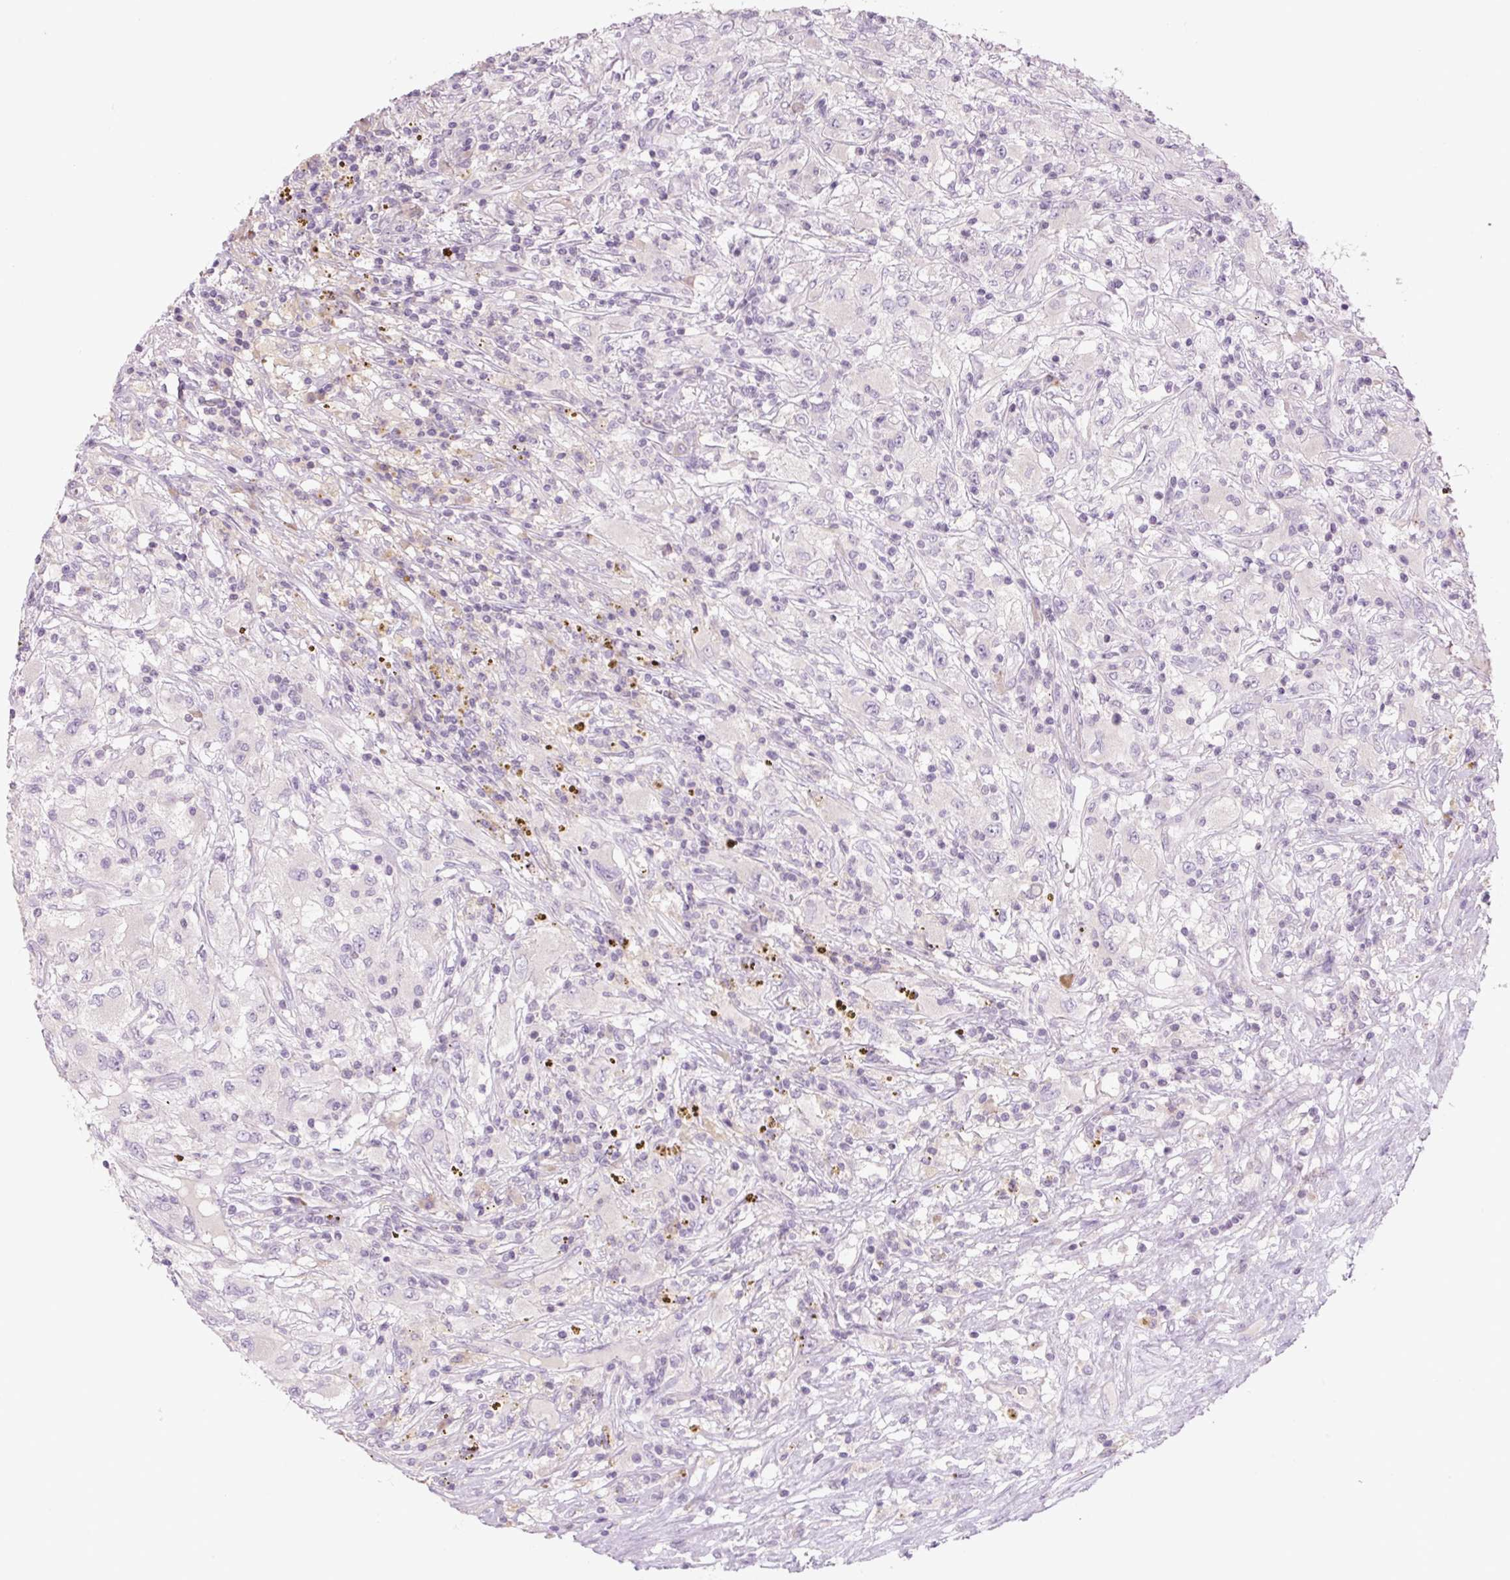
{"staining": {"intensity": "negative", "quantity": "none", "location": "none"}, "tissue": "renal cancer", "cell_type": "Tumor cells", "image_type": "cancer", "snomed": [{"axis": "morphology", "description": "Adenocarcinoma, NOS"}, {"axis": "topography", "description": "Kidney"}], "caption": "Tumor cells are negative for protein expression in human renal cancer.", "gene": "TMEM100", "patient": {"sex": "female", "age": 67}}